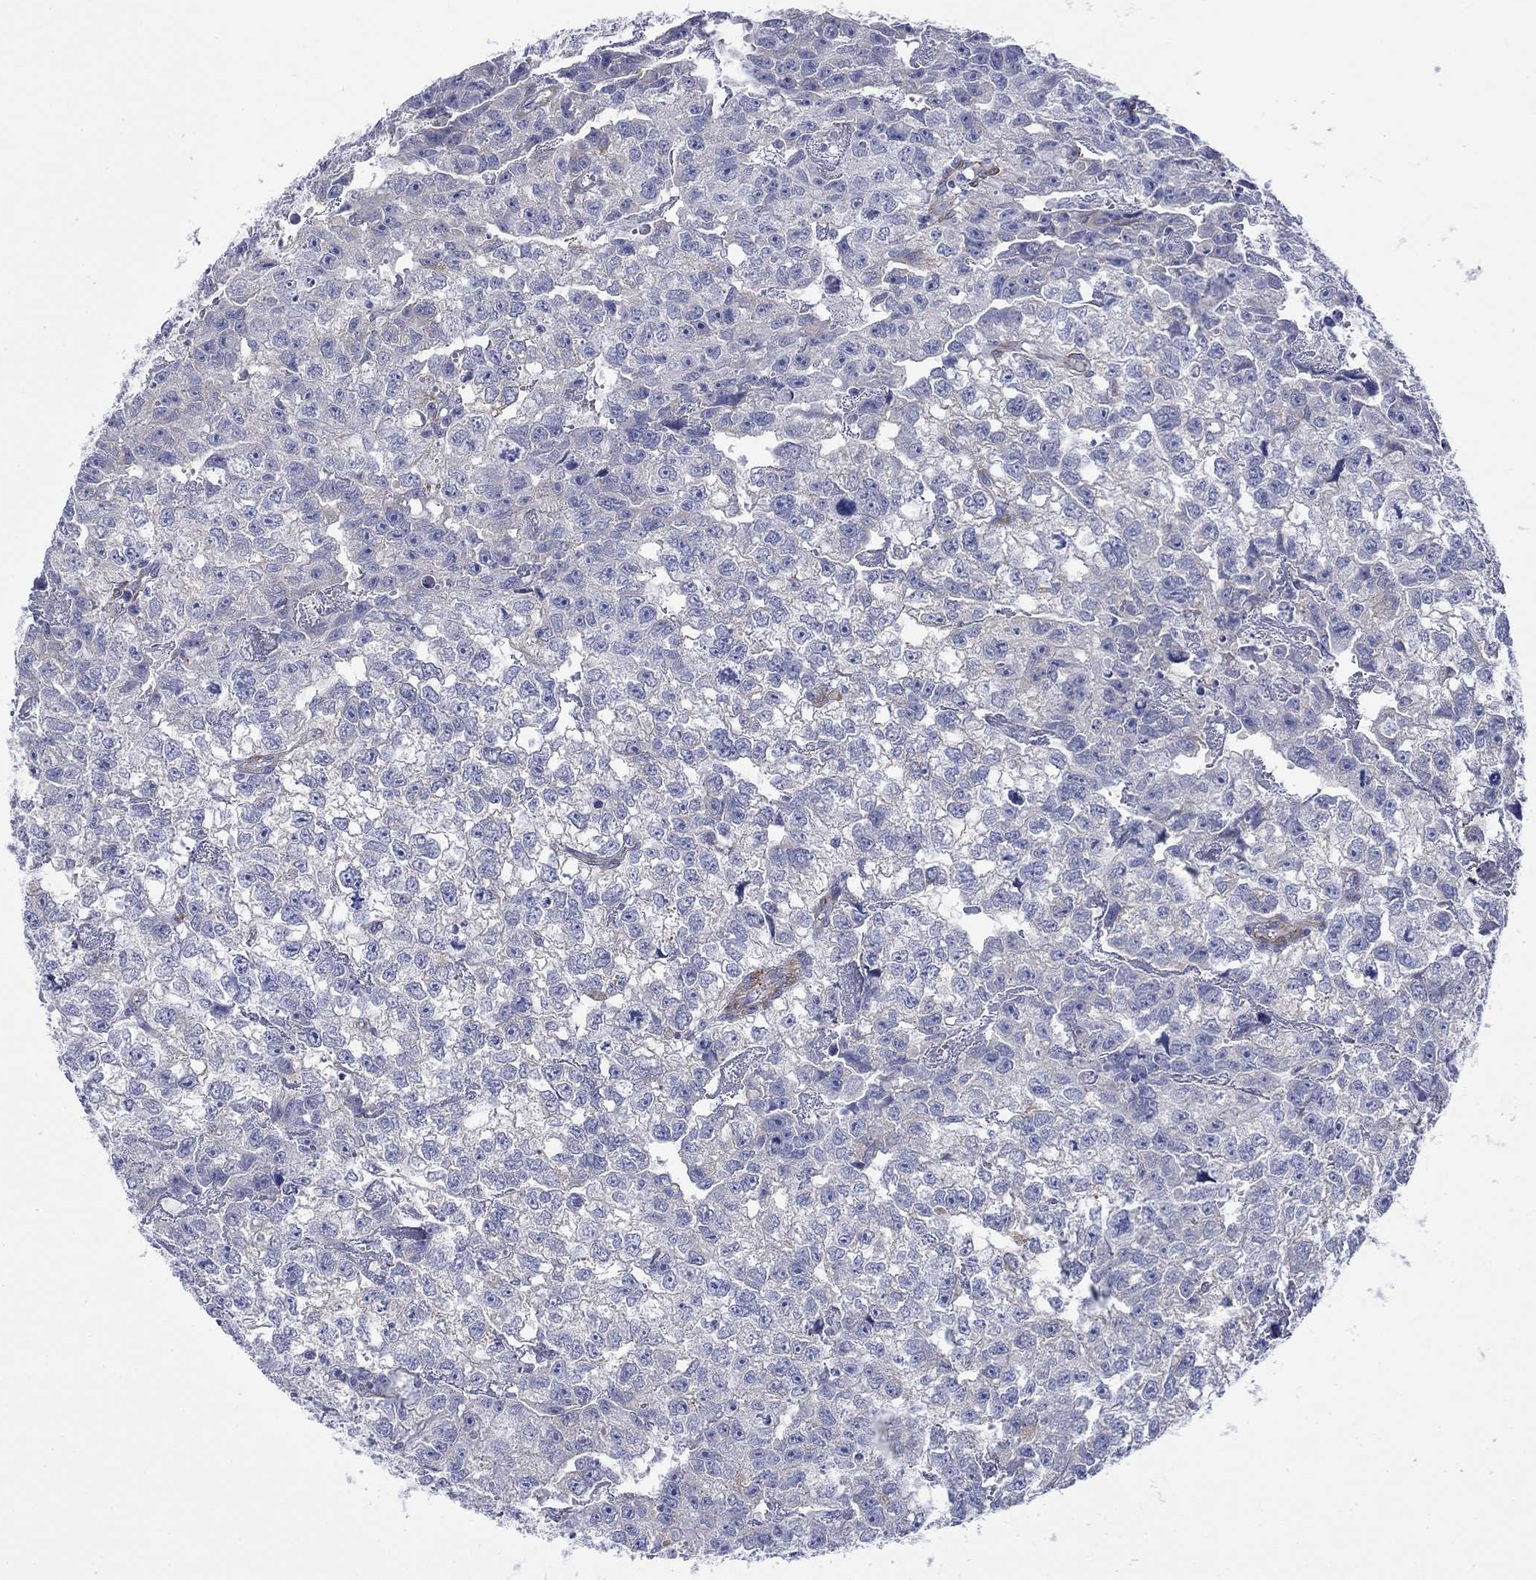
{"staining": {"intensity": "negative", "quantity": "none", "location": "none"}, "tissue": "testis cancer", "cell_type": "Tumor cells", "image_type": "cancer", "snomed": [{"axis": "morphology", "description": "Carcinoma, Embryonal, NOS"}, {"axis": "morphology", "description": "Teratoma, malignant, NOS"}, {"axis": "topography", "description": "Testis"}], "caption": "This is a image of immunohistochemistry staining of embryonal carcinoma (testis), which shows no expression in tumor cells. (Immunohistochemistry (ihc), brightfield microscopy, high magnification).", "gene": "PTPRZ1", "patient": {"sex": "male", "age": 44}}